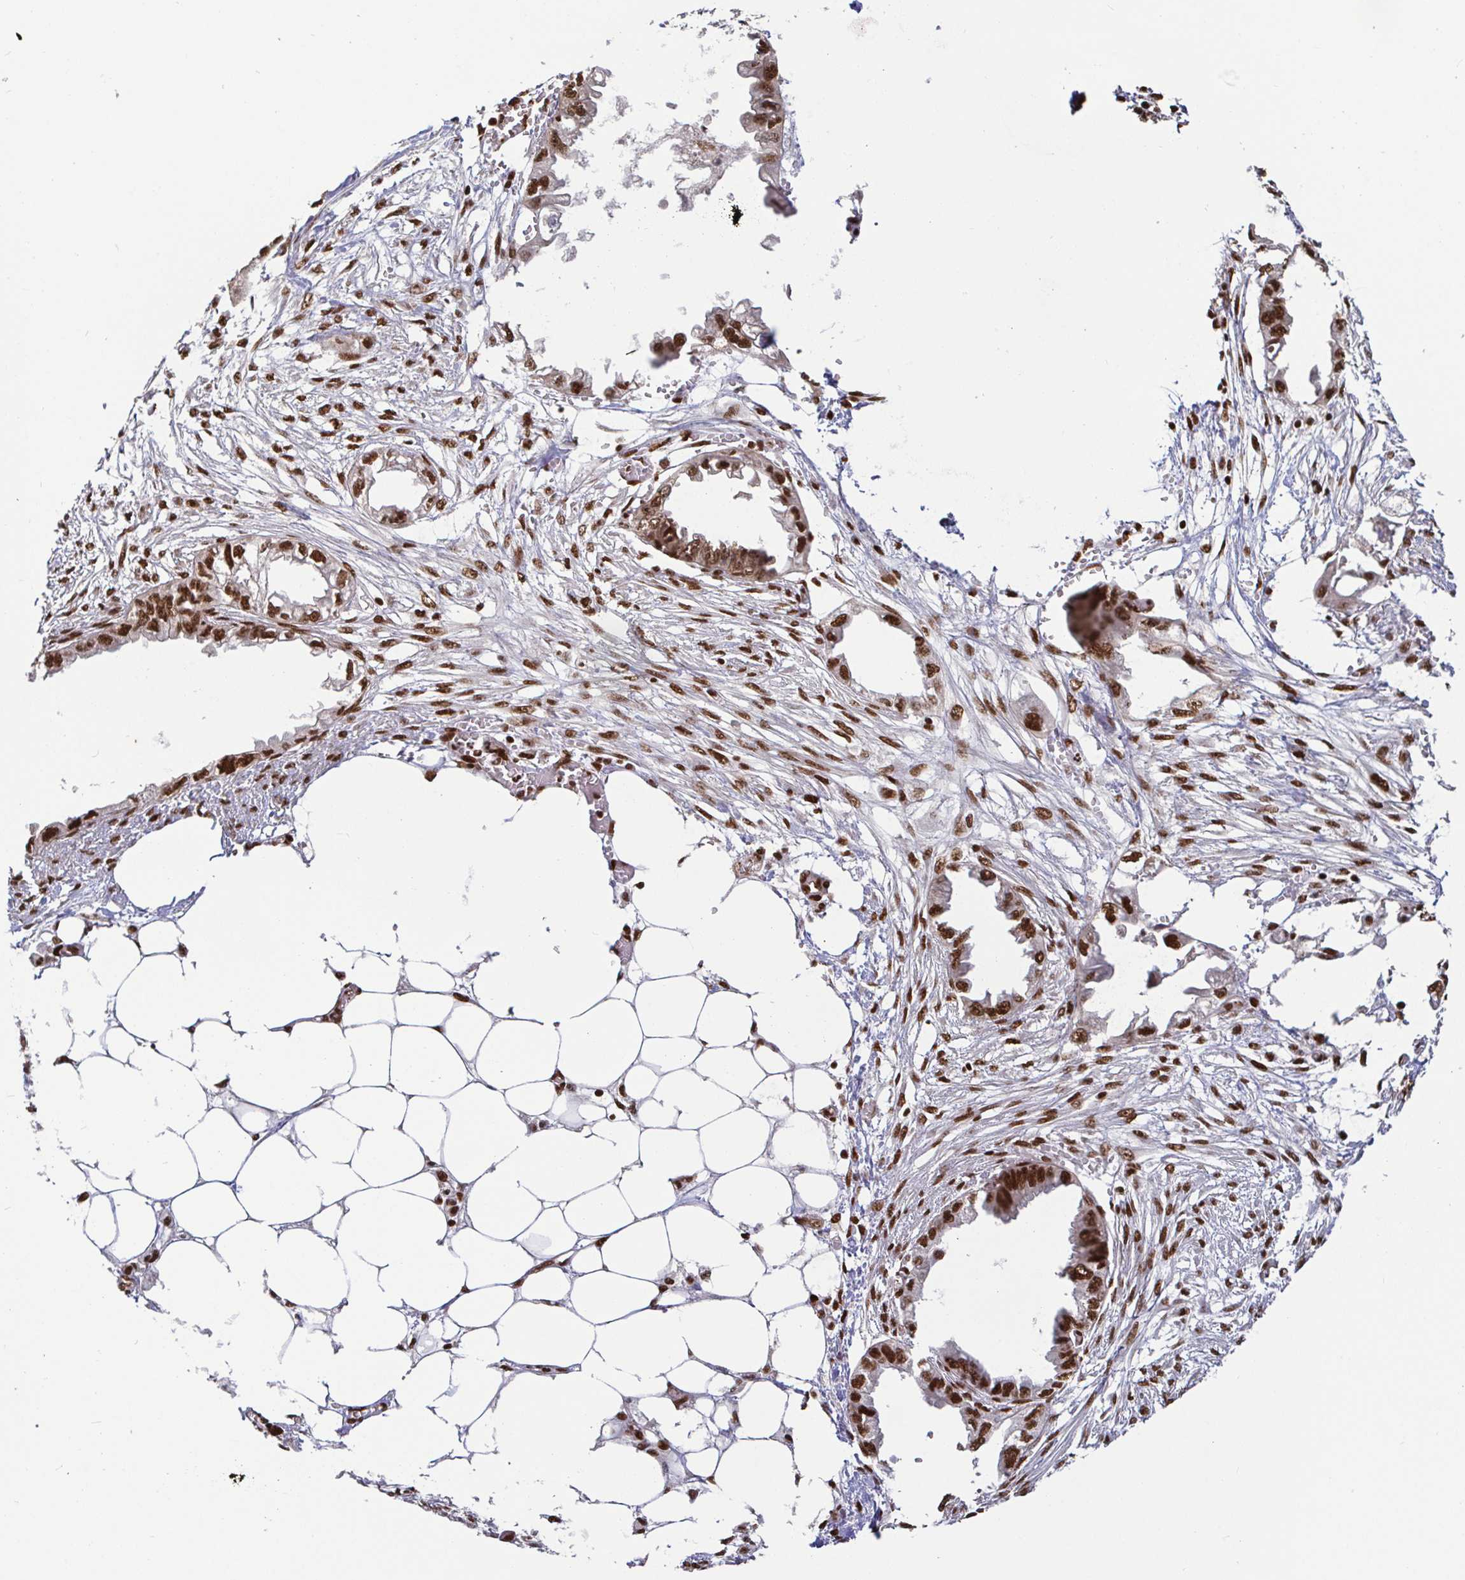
{"staining": {"intensity": "strong", "quantity": ">75%", "location": "nuclear"}, "tissue": "endometrial cancer", "cell_type": "Tumor cells", "image_type": "cancer", "snomed": [{"axis": "morphology", "description": "Adenocarcinoma, NOS"}, {"axis": "morphology", "description": "Adenocarcinoma, metastatic, NOS"}, {"axis": "topography", "description": "Adipose tissue"}, {"axis": "topography", "description": "Endometrium"}], "caption": "This photomicrograph shows IHC staining of human endometrial cancer, with high strong nuclear expression in about >75% of tumor cells.", "gene": "SP3", "patient": {"sex": "female", "age": 67}}